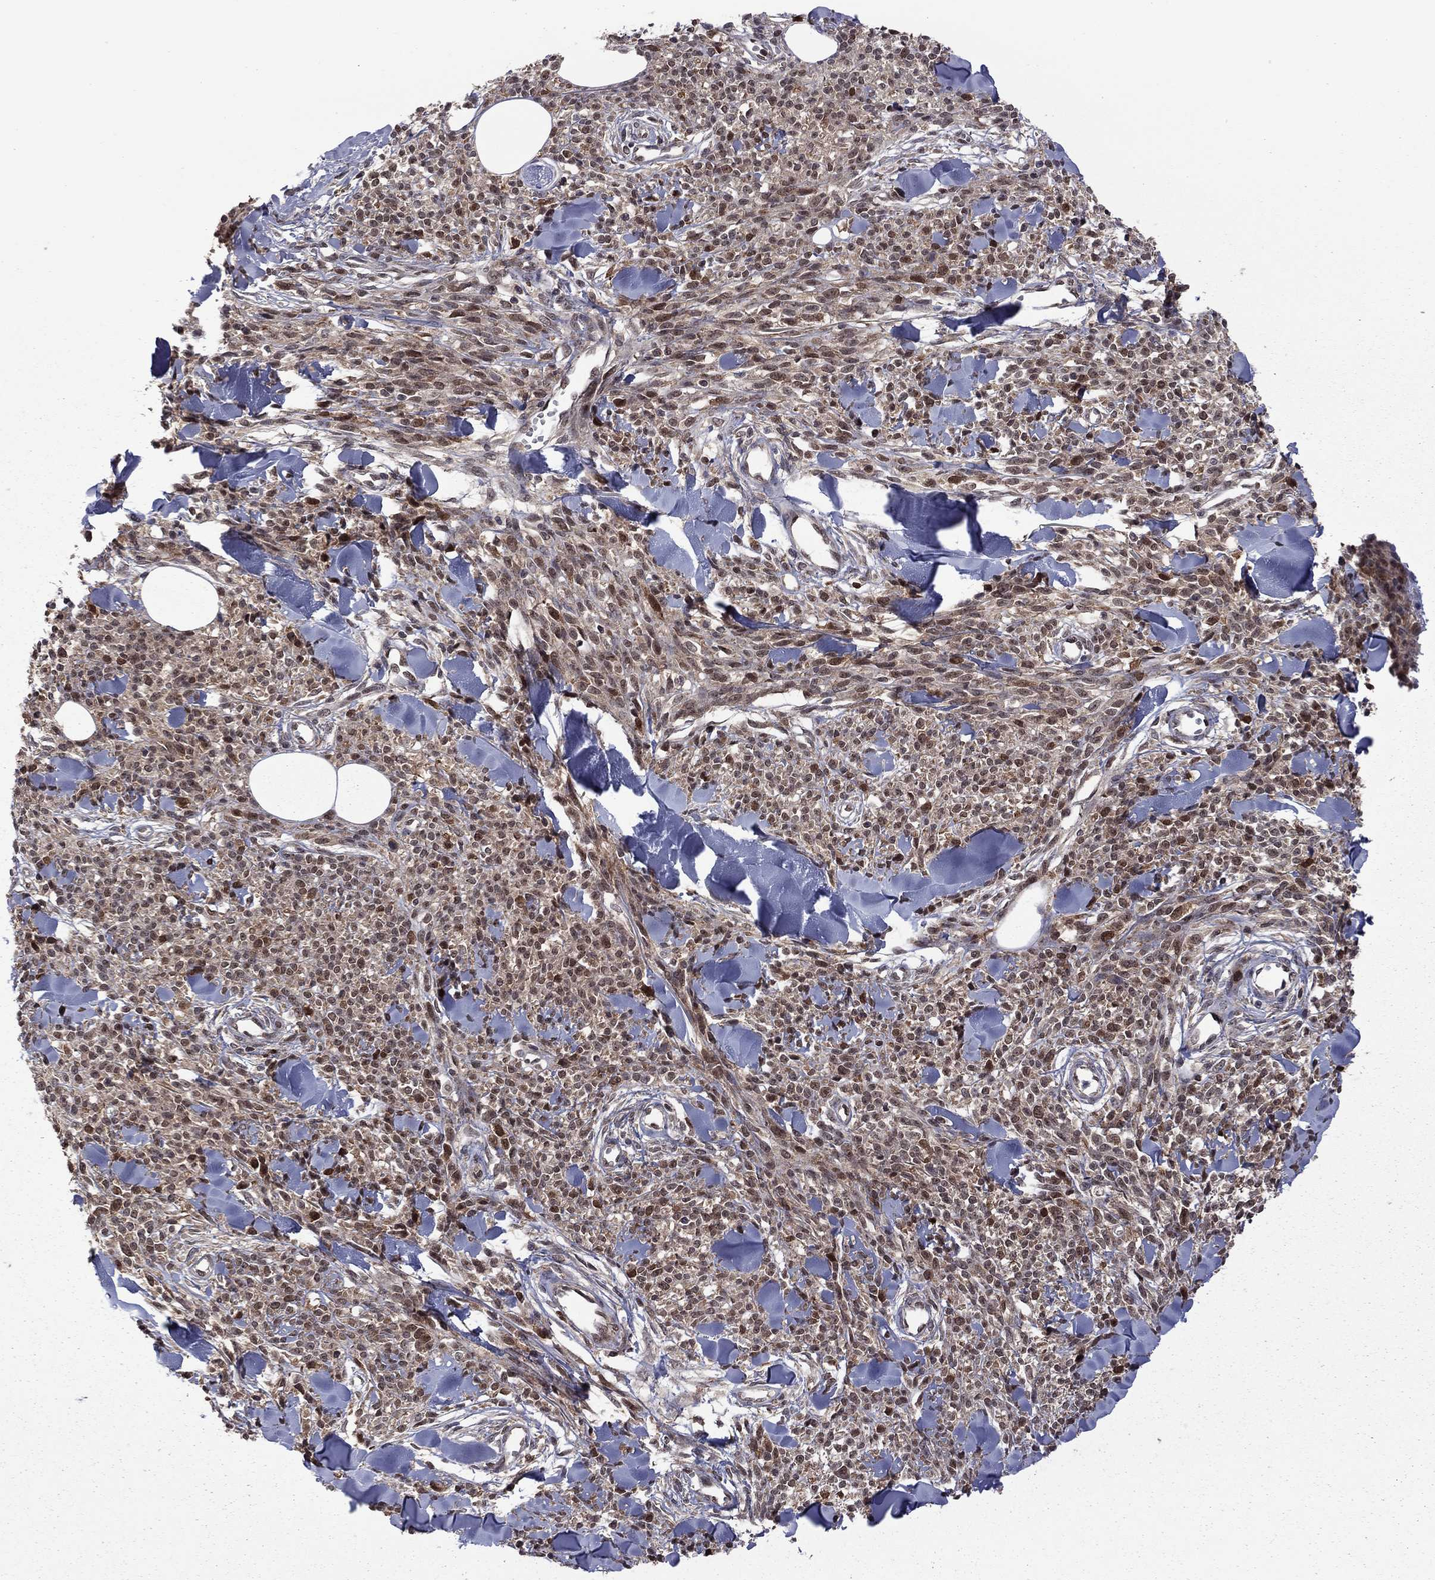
{"staining": {"intensity": "moderate", "quantity": "25%-75%", "location": "cytoplasmic/membranous,nuclear"}, "tissue": "melanoma", "cell_type": "Tumor cells", "image_type": "cancer", "snomed": [{"axis": "morphology", "description": "Malignant melanoma, NOS"}, {"axis": "topography", "description": "Skin"}, {"axis": "topography", "description": "Skin of trunk"}], "caption": "Brown immunohistochemical staining in melanoma exhibits moderate cytoplasmic/membranous and nuclear staining in approximately 25%-75% of tumor cells. Immunohistochemistry stains the protein in brown and the nuclei are stained blue.", "gene": "GPAA1", "patient": {"sex": "male", "age": 74}}